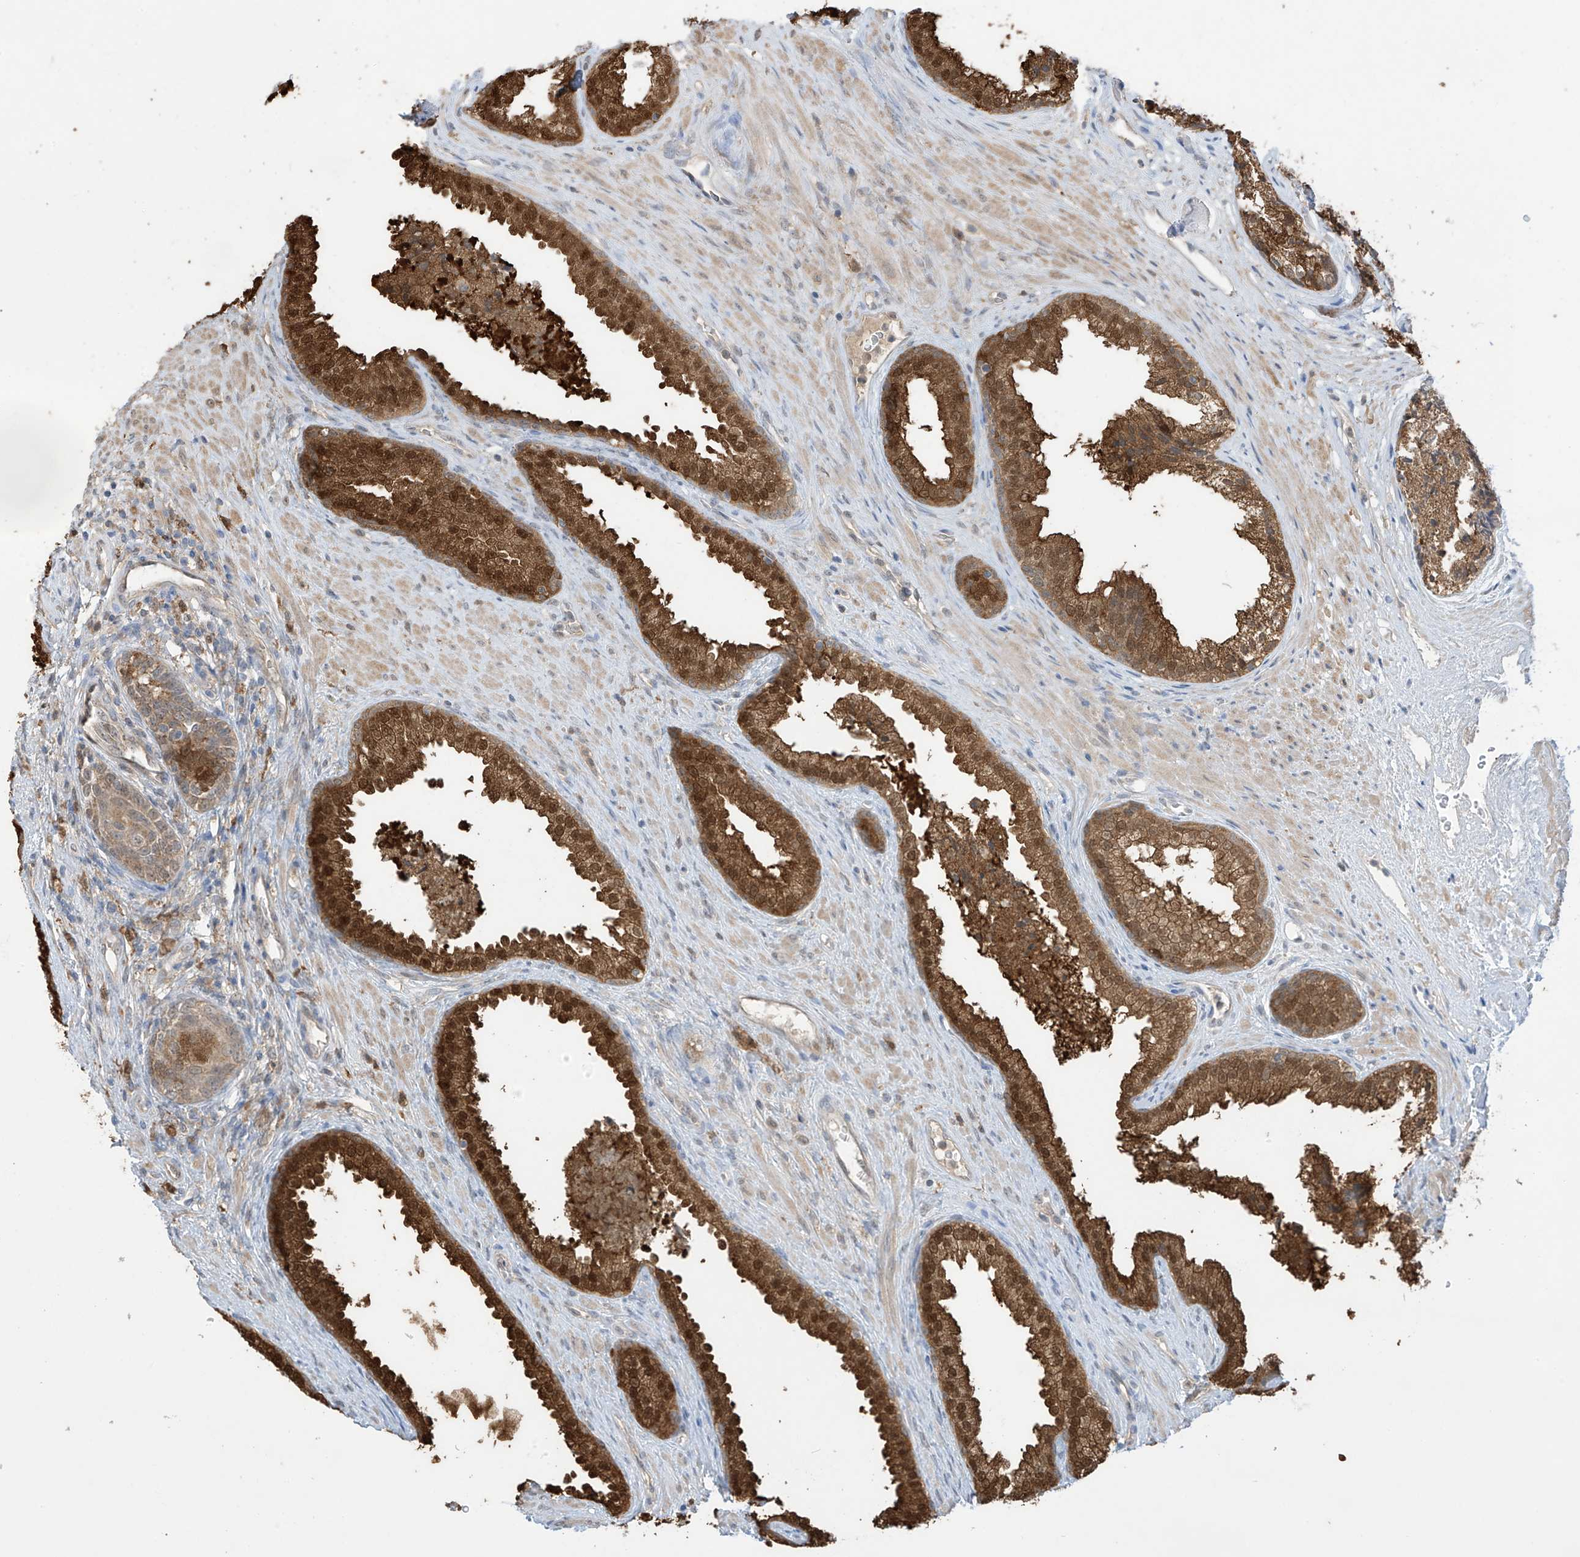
{"staining": {"intensity": "strong", "quantity": ">75%", "location": "cytoplasmic/membranous,nuclear"}, "tissue": "prostate", "cell_type": "Glandular cells", "image_type": "normal", "snomed": [{"axis": "morphology", "description": "Normal tissue, NOS"}, {"axis": "topography", "description": "Prostate"}], "caption": "Approximately >75% of glandular cells in unremarkable human prostate display strong cytoplasmic/membranous,nuclear protein staining as visualized by brown immunohistochemical staining.", "gene": "IDH1", "patient": {"sex": "male", "age": 76}}